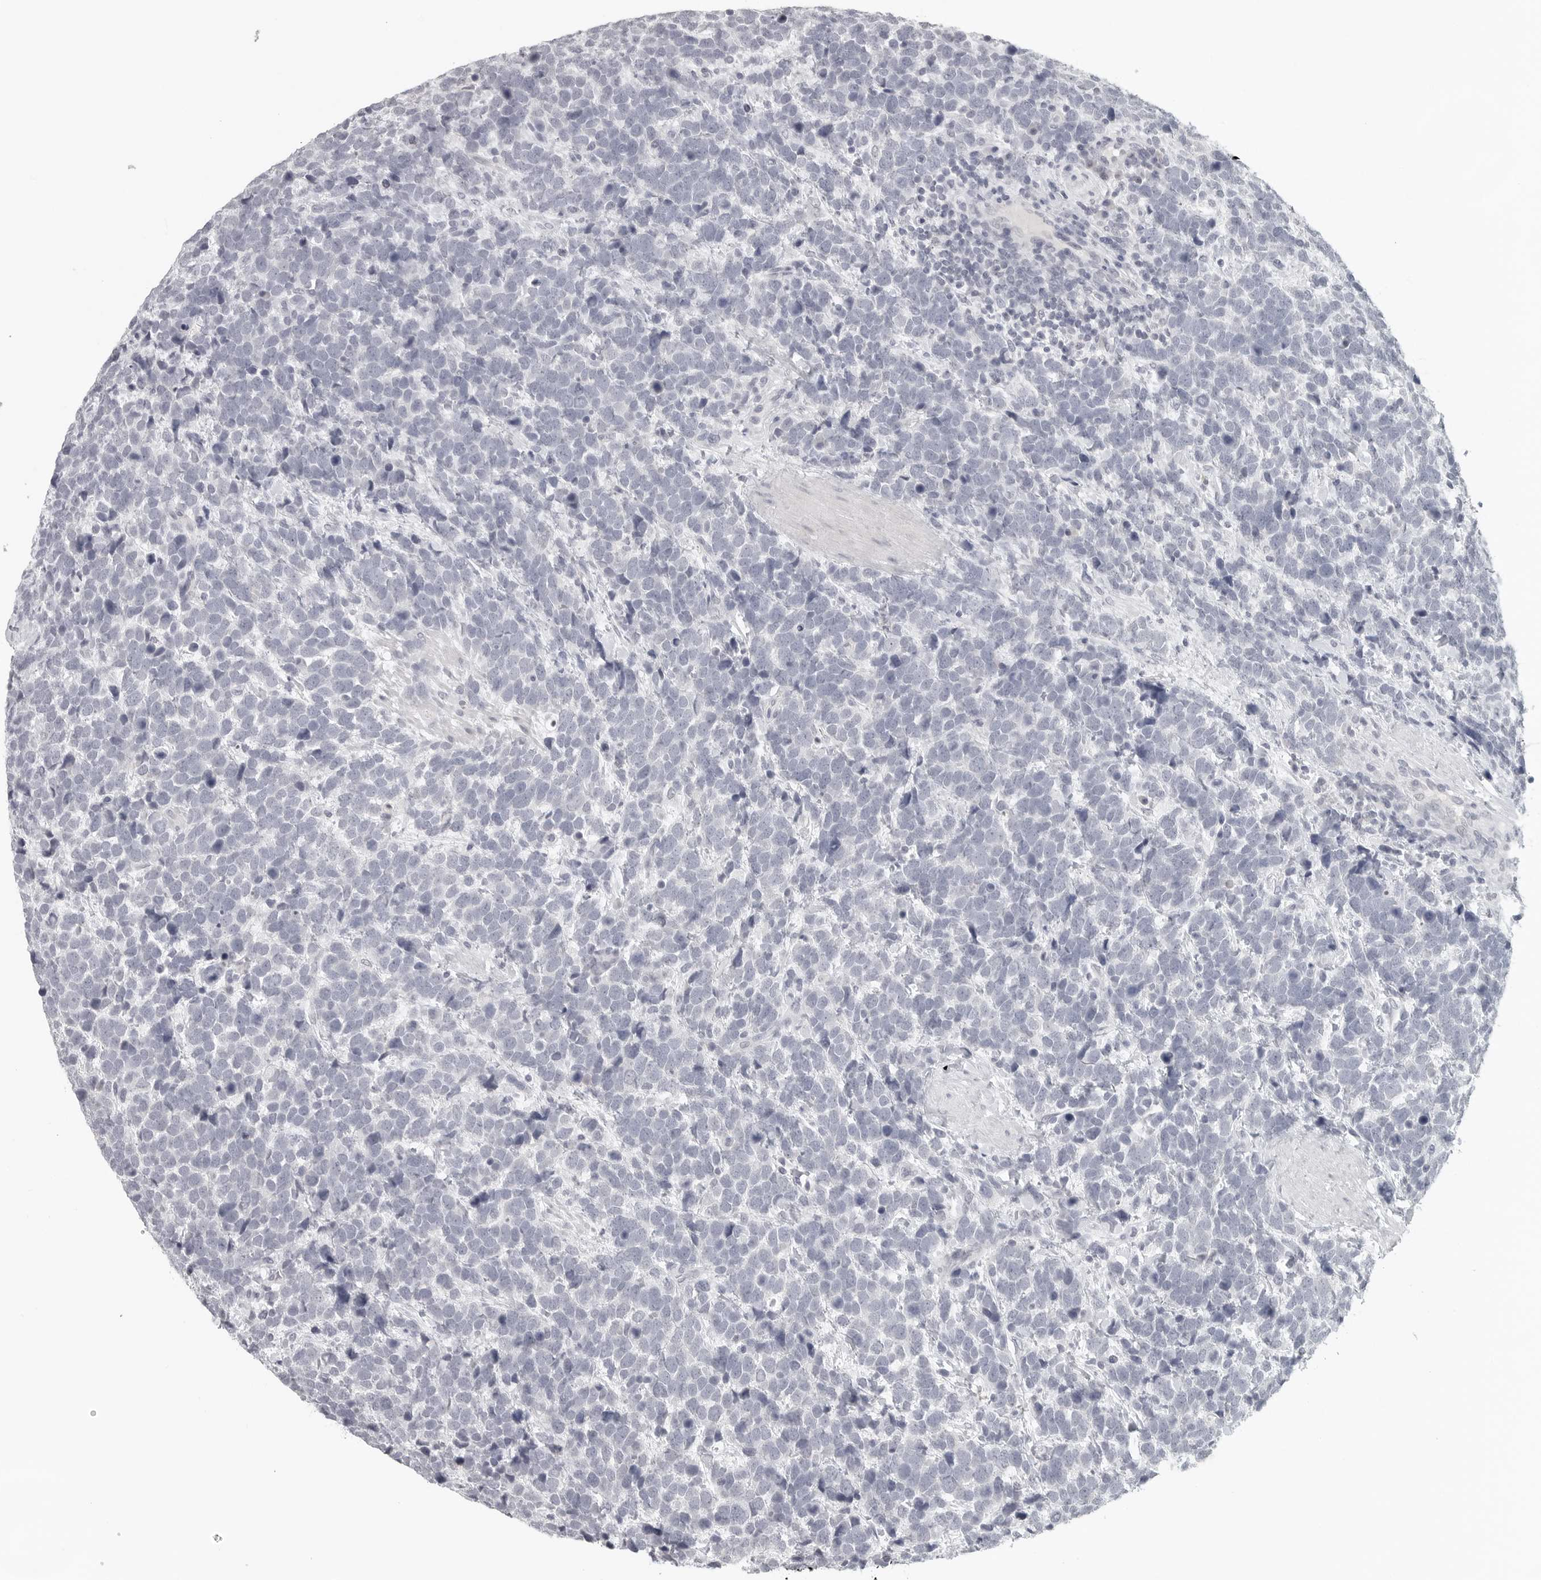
{"staining": {"intensity": "negative", "quantity": "none", "location": "none"}, "tissue": "urothelial cancer", "cell_type": "Tumor cells", "image_type": "cancer", "snomed": [{"axis": "morphology", "description": "Urothelial carcinoma, High grade"}, {"axis": "topography", "description": "Urinary bladder"}], "caption": "IHC micrograph of neoplastic tissue: urothelial cancer stained with DAB demonstrates no significant protein expression in tumor cells.", "gene": "BPIFA1", "patient": {"sex": "female", "age": 82}}